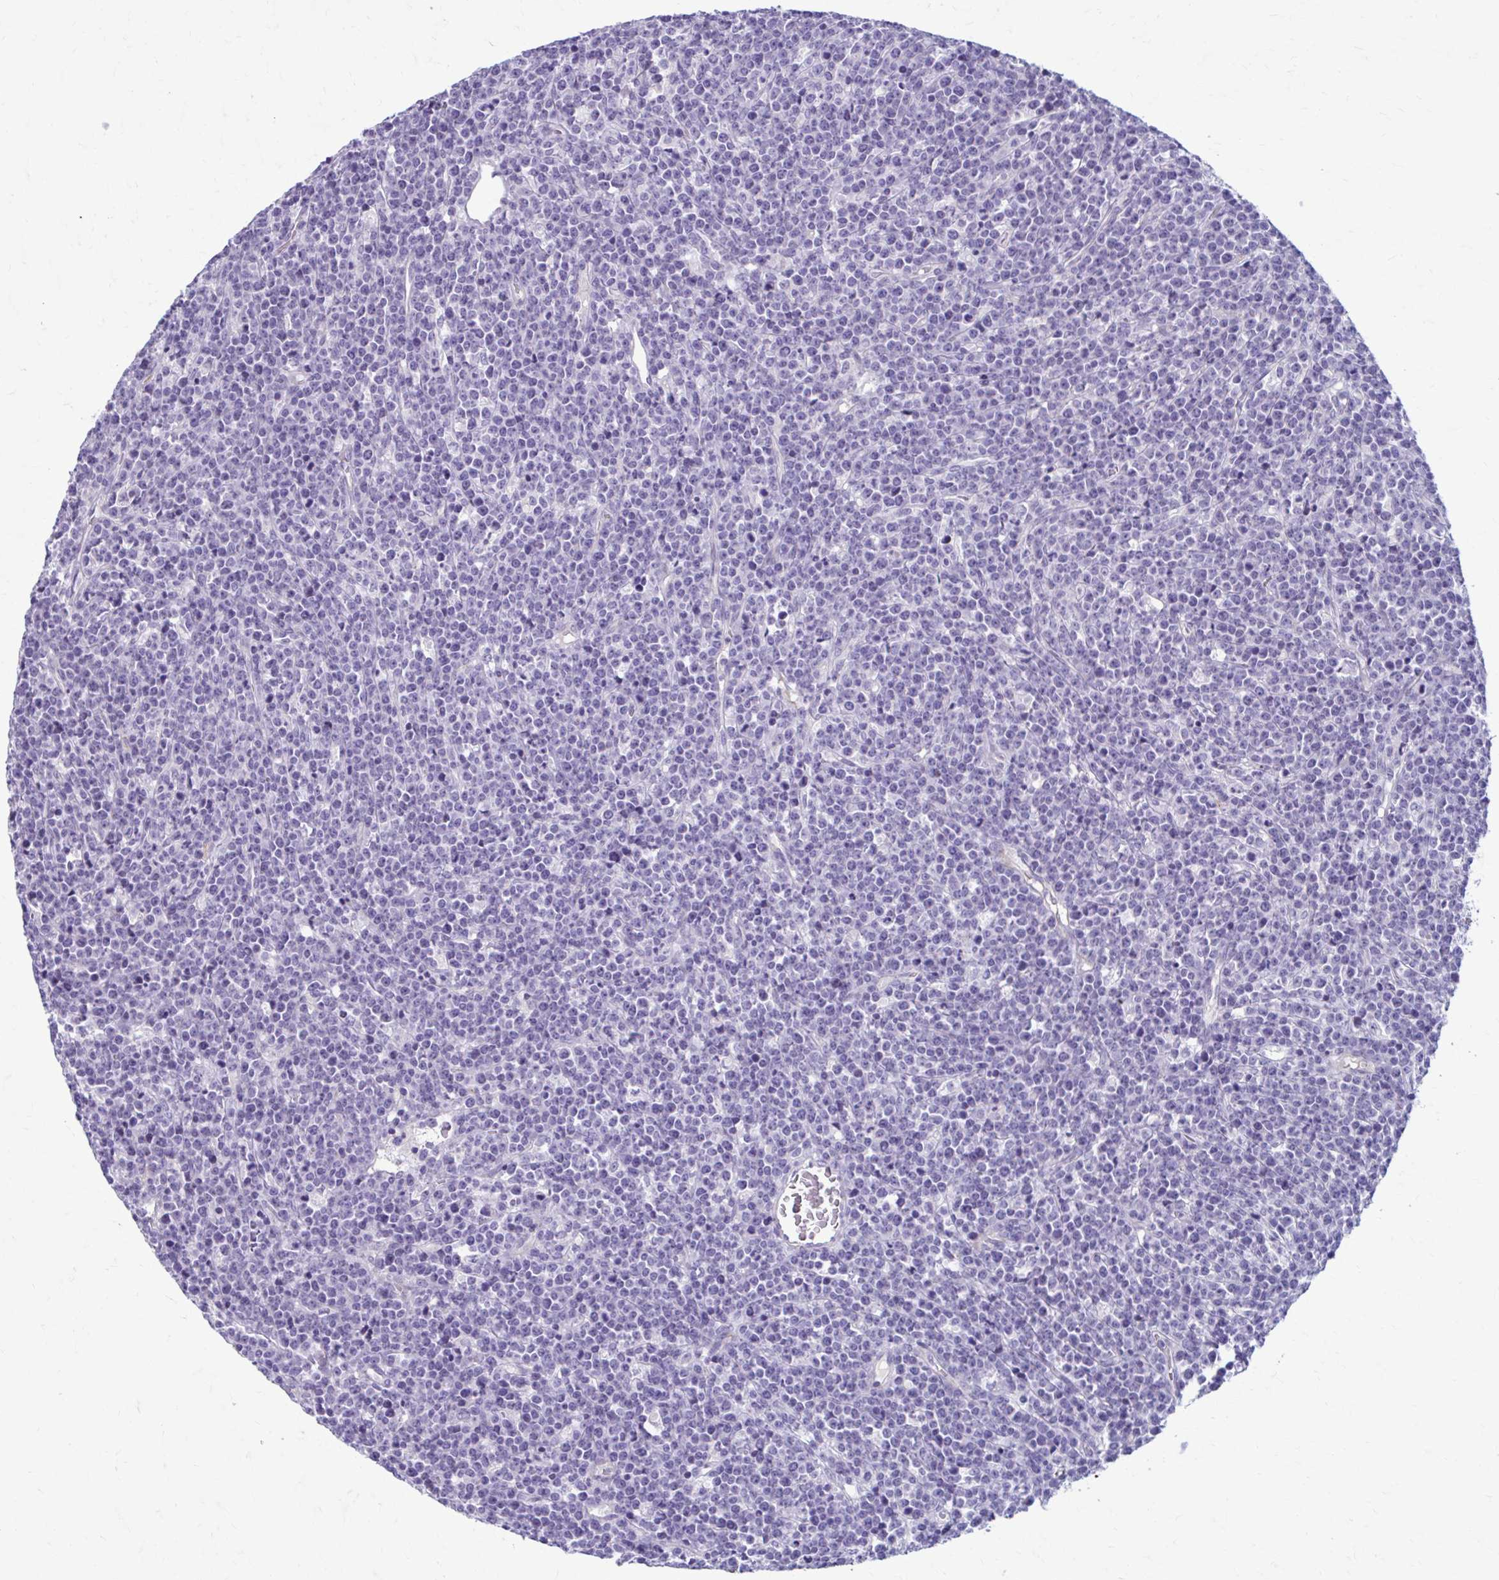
{"staining": {"intensity": "negative", "quantity": "none", "location": "none"}, "tissue": "lymphoma", "cell_type": "Tumor cells", "image_type": "cancer", "snomed": [{"axis": "morphology", "description": "Malignant lymphoma, non-Hodgkin's type, High grade"}, {"axis": "topography", "description": "Ovary"}], "caption": "Micrograph shows no protein expression in tumor cells of high-grade malignant lymphoma, non-Hodgkin's type tissue. Nuclei are stained in blue.", "gene": "C12orf71", "patient": {"sex": "female", "age": 56}}